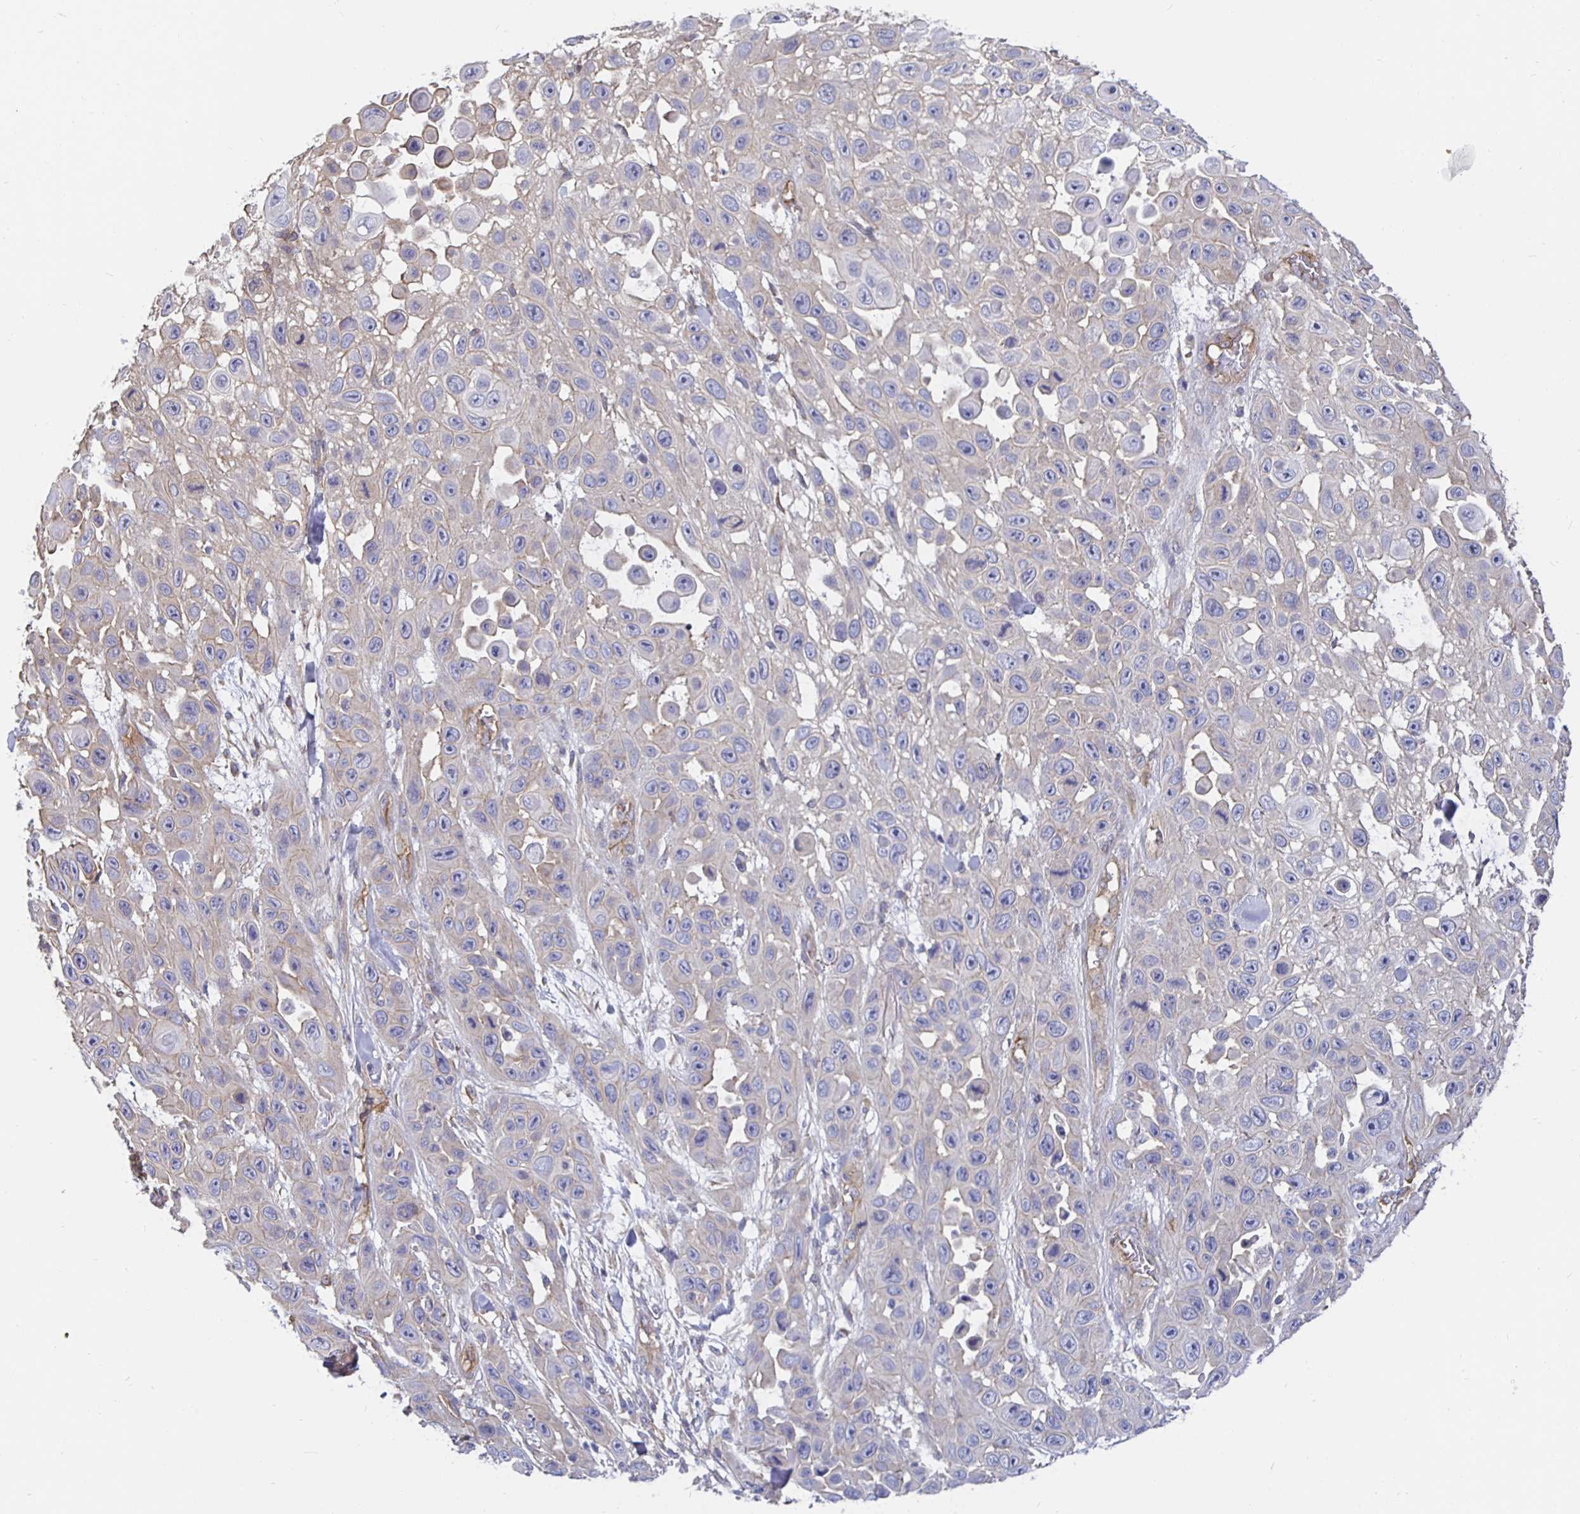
{"staining": {"intensity": "negative", "quantity": "none", "location": "none"}, "tissue": "skin cancer", "cell_type": "Tumor cells", "image_type": "cancer", "snomed": [{"axis": "morphology", "description": "Squamous cell carcinoma, NOS"}, {"axis": "topography", "description": "Skin"}], "caption": "Human skin cancer stained for a protein using immunohistochemistry (IHC) exhibits no expression in tumor cells.", "gene": "ARHGEF39", "patient": {"sex": "male", "age": 81}}